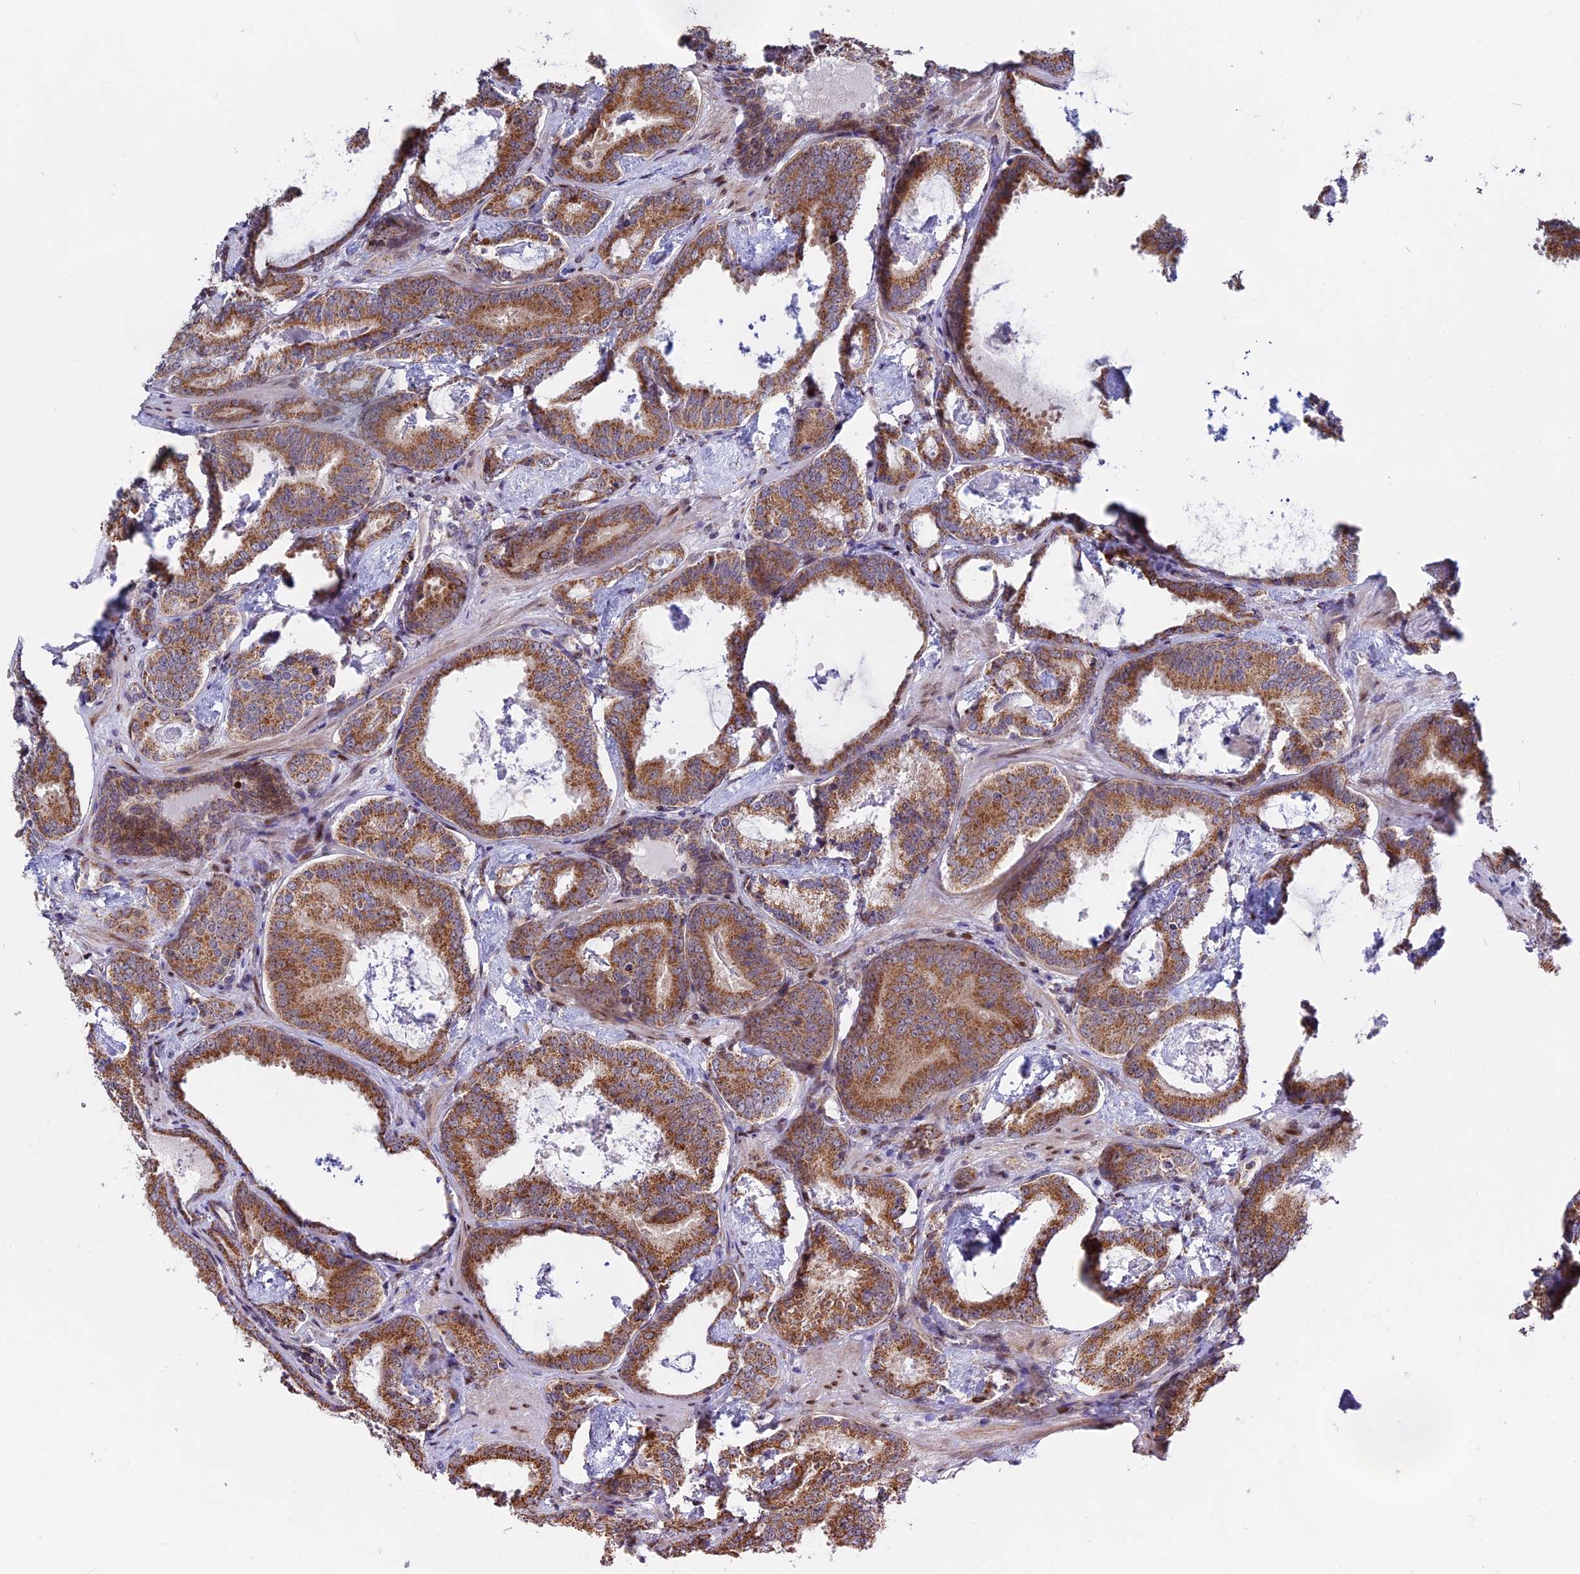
{"staining": {"intensity": "strong", "quantity": ">75%", "location": "cytoplasmic/membranous"}, "tissue": "prostate cancer", "cell_type": "Tumor cells", "image_type": "cancer", "snomed": [{"axis": "morphology", "description": "Adenocarcinoma, Low grade"}, {"axis": "topography", "description": "Prostate"}], "caption": "Protein expression analysis of human prostate cancer reveals strong cytoplasmic/membranous staining in approximately >75% of tumor cells.", "gene": "FAM174C", "patient": {"sex": "male", "age": 60}}